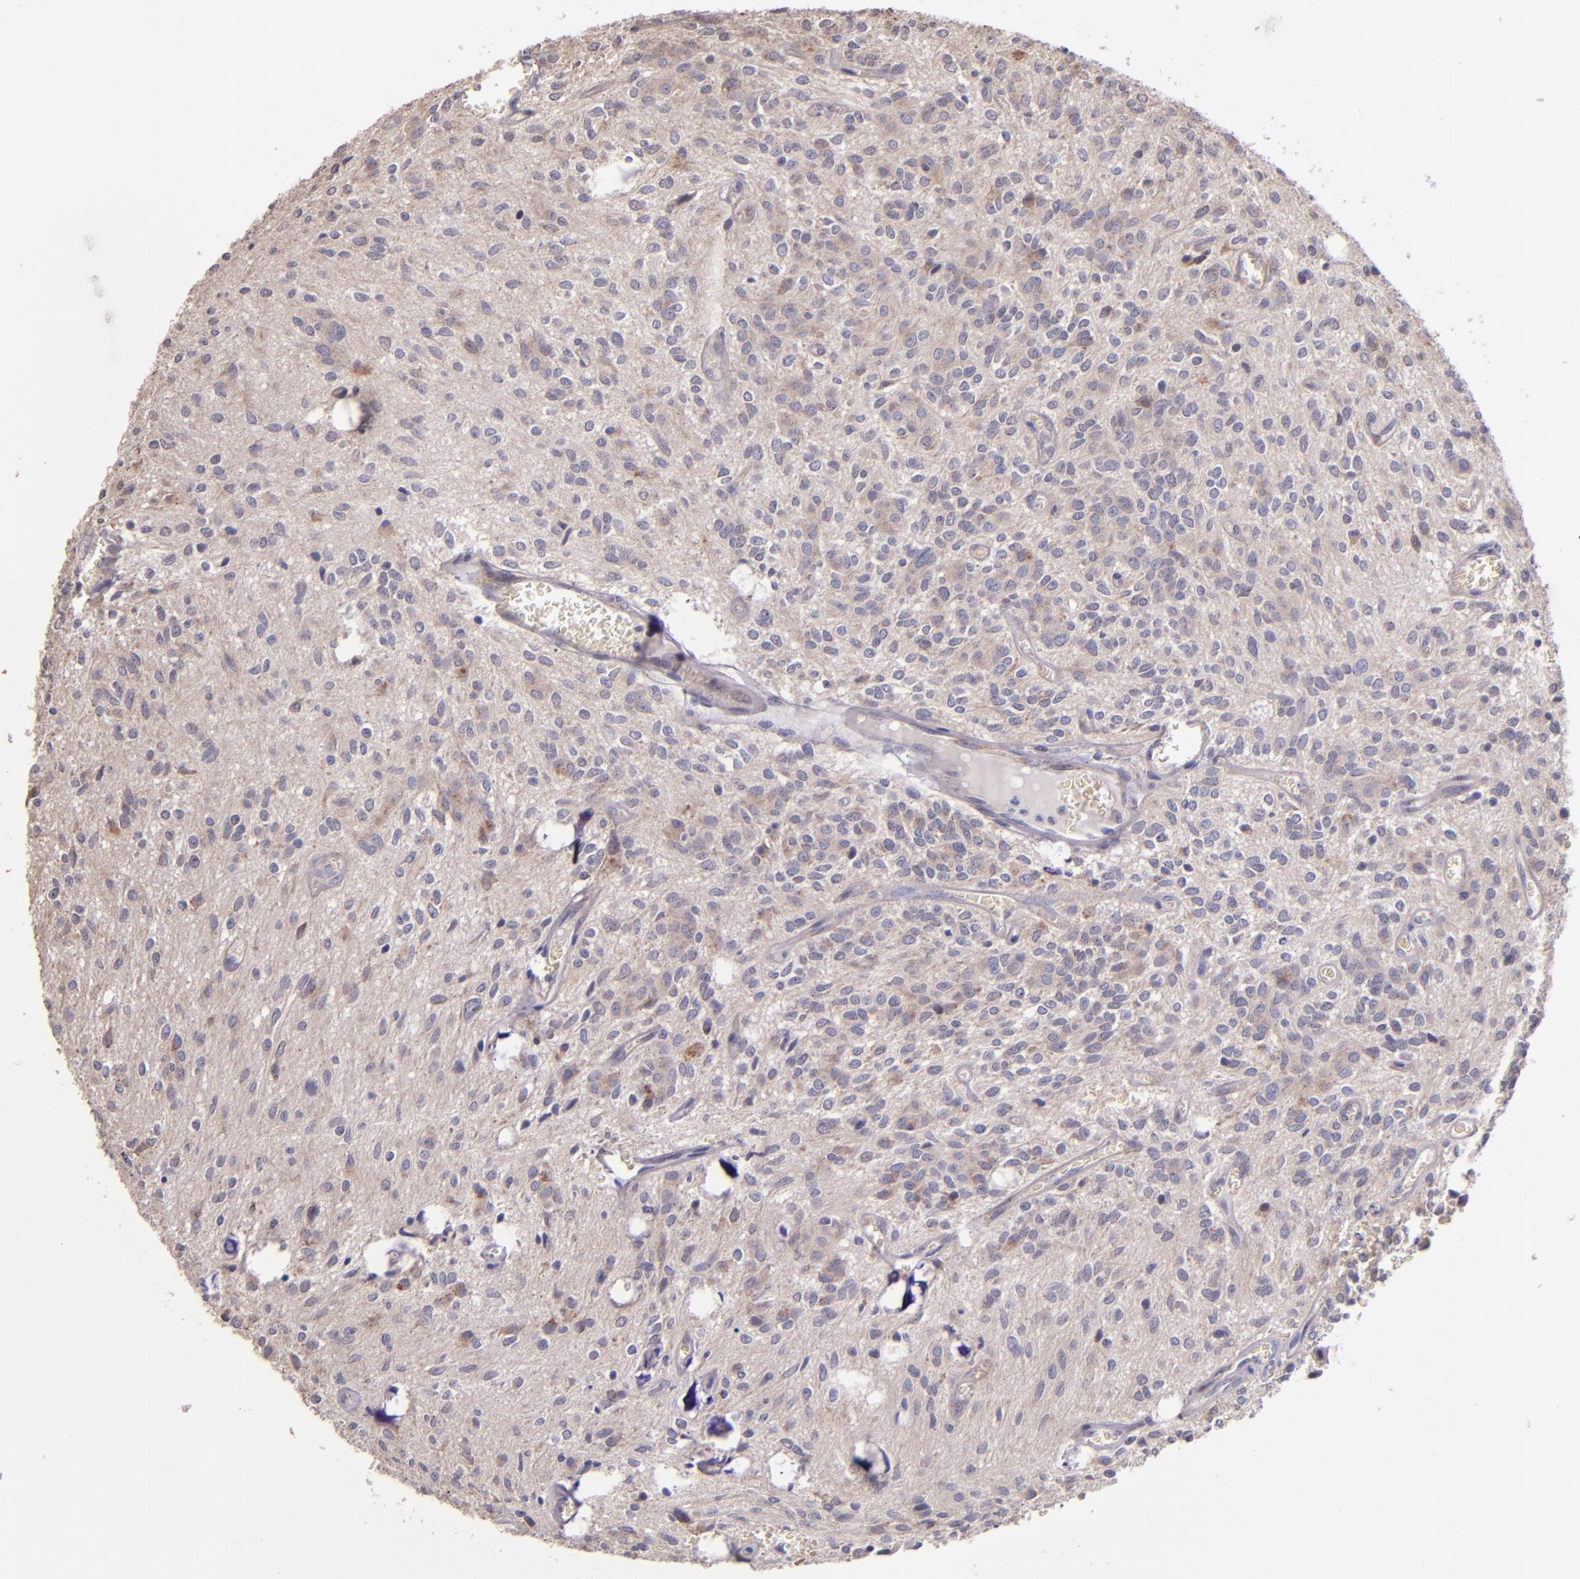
{"staining": {"intensity": "weak", "quantity": "25%-75%", "location": "cytoplasmic/membranous"}, "tissue": "glioma", "cell_type": "Tumor cells", "image_type": "cancer", "snomed": [{"axis": "morphology", "description": "Glioma, malignant, Low grade"}, {"axis": "topography", "description": "Brain"}], "caption": "A brown stain labels weak cytoplasmic/membranous expression of a protein in glioma tumor cells.", "gene": "SHC1", "patient": {"sex": "female", "age": 15}}